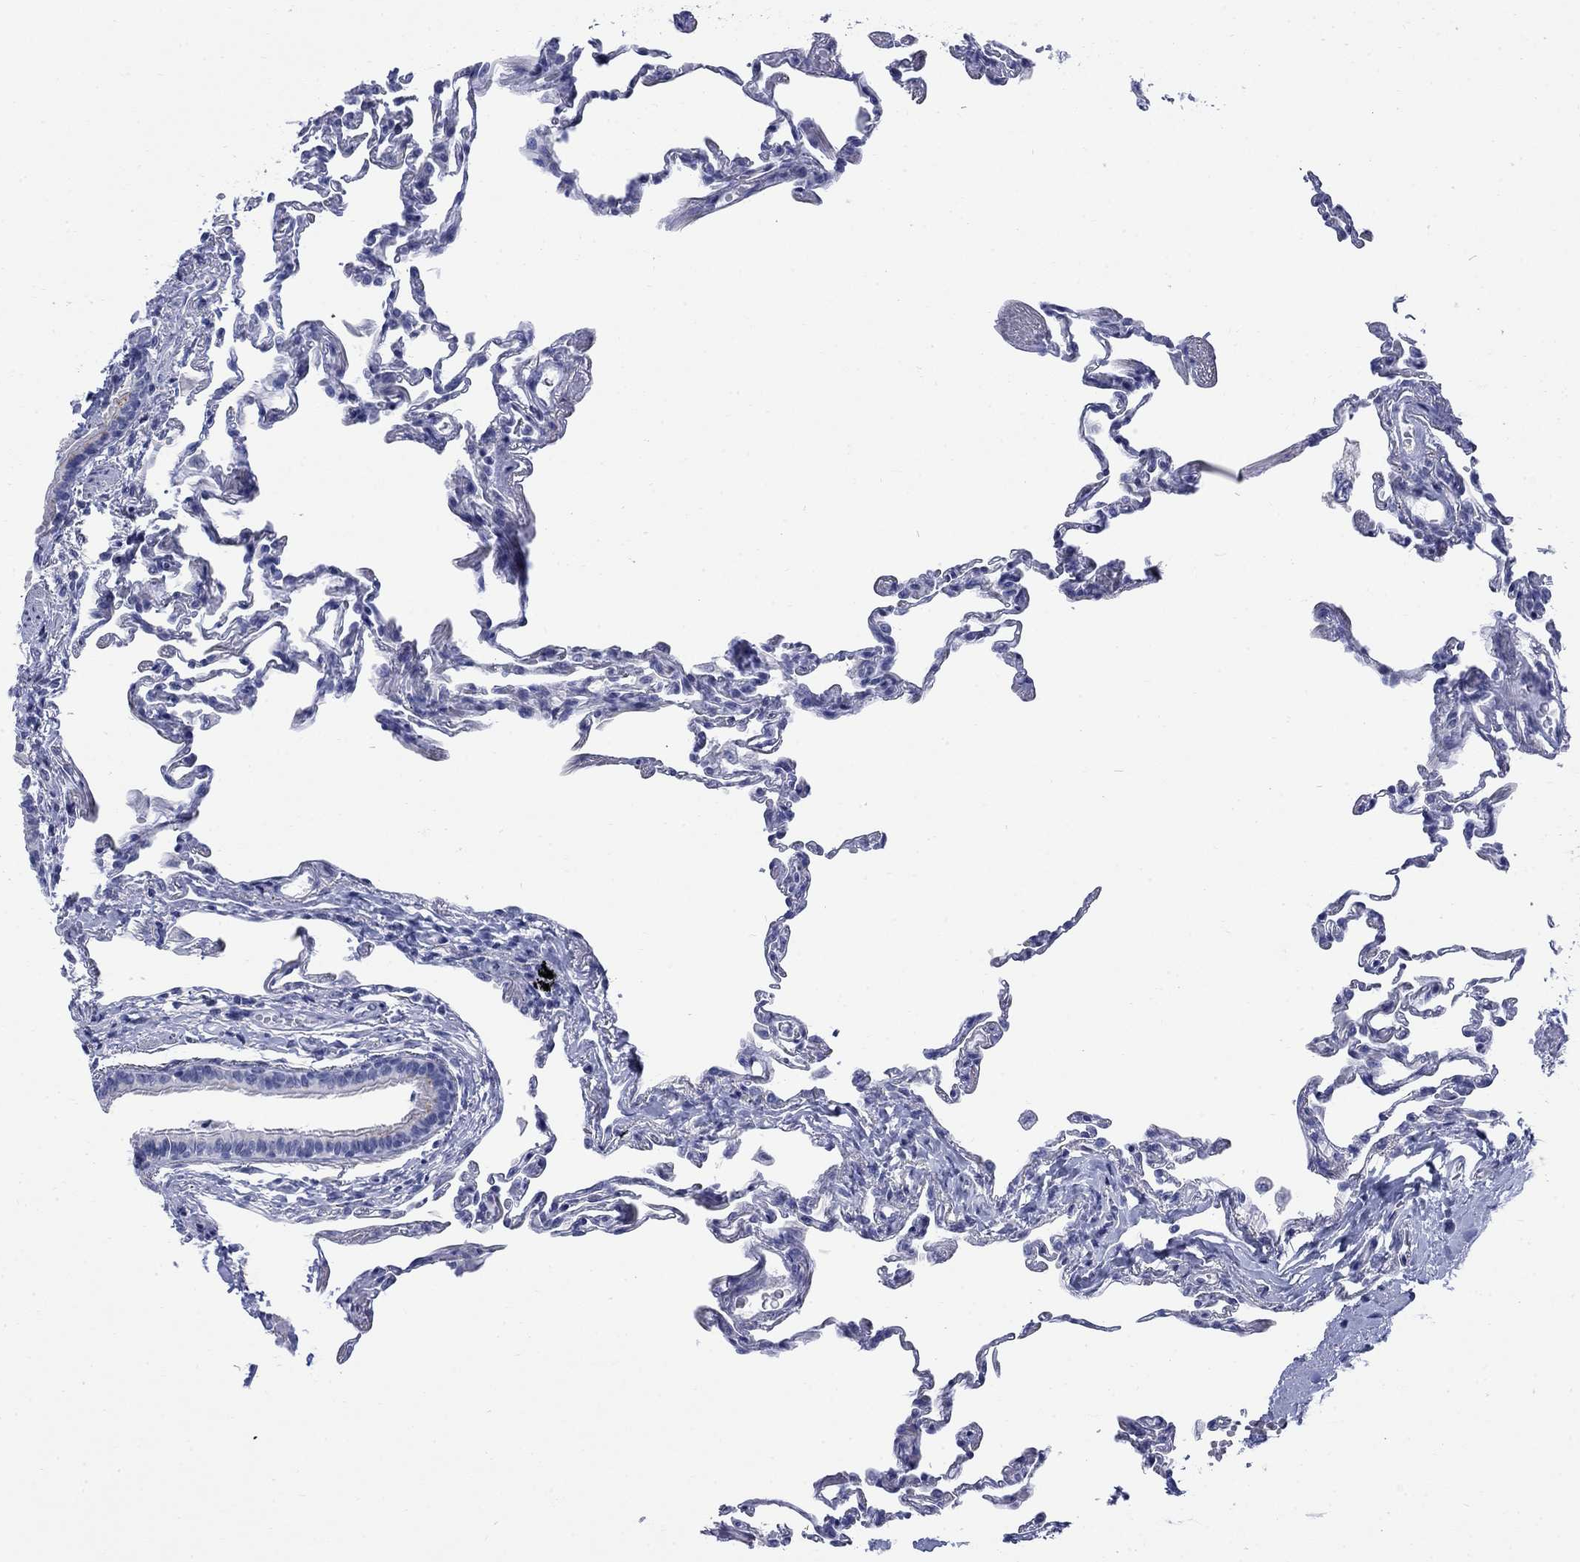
{"staining": {"intensity": "negative", "quantity": "none", "location": "none"}, "tissue": "lung", "cell_type": "Alveolar cells", "image_type": "normal", "snomed": [{"axis": "morphology", "description": "Normal tissue, NOS"}, {"axis": "topography", "description": "Lung"}], "caption": "IHC micrograph of benign human lung stained for a protein (brown), which reveals no staining in alveolar cells. The staining is performed using DAB (3,3'-diaminobenzidine) brown chromogen with nuclei counter-stained in using hematoxylin.", "gene": "IGF2BP3", "patient": {"sex": "female", "age": 57}}